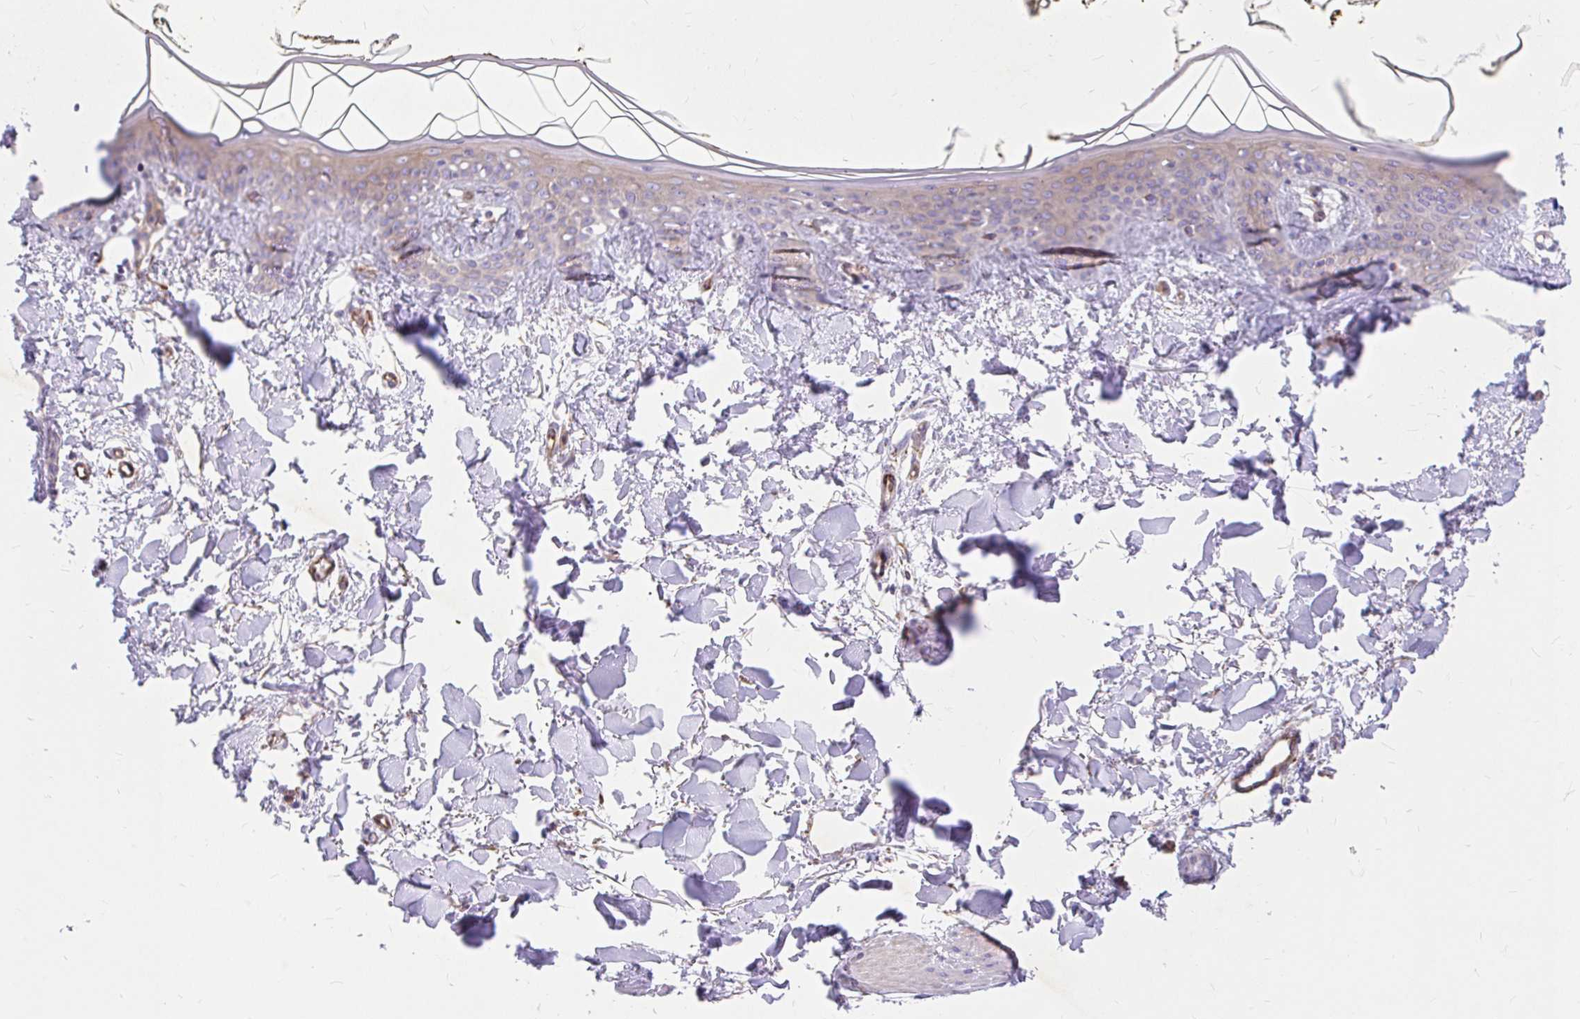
{"staining": {"intensity": "moderate", "quantity": "25%-75%", "location": "cytoplasmic/membranous"}, "tissue": "skin", "cell_type": "Fibroblasts", "image_type": "normal", "snomed": [{"axis": "morphology", "description": "Normal tissue, NOS"}, {"axis": "topography", "description": "Skin"}], "caption": "Fibroblasts display medium levels of moderate cytoplasmic/membranous positivity in approximately 25%-75% of cells in unremarkable human skin. (DAB (3,3'-diaminobenzidine) = brown stain, brightfield microscopy at high magnification).", "gene": "FAM83C", "patient": {"sex": "female", "age": 34}}